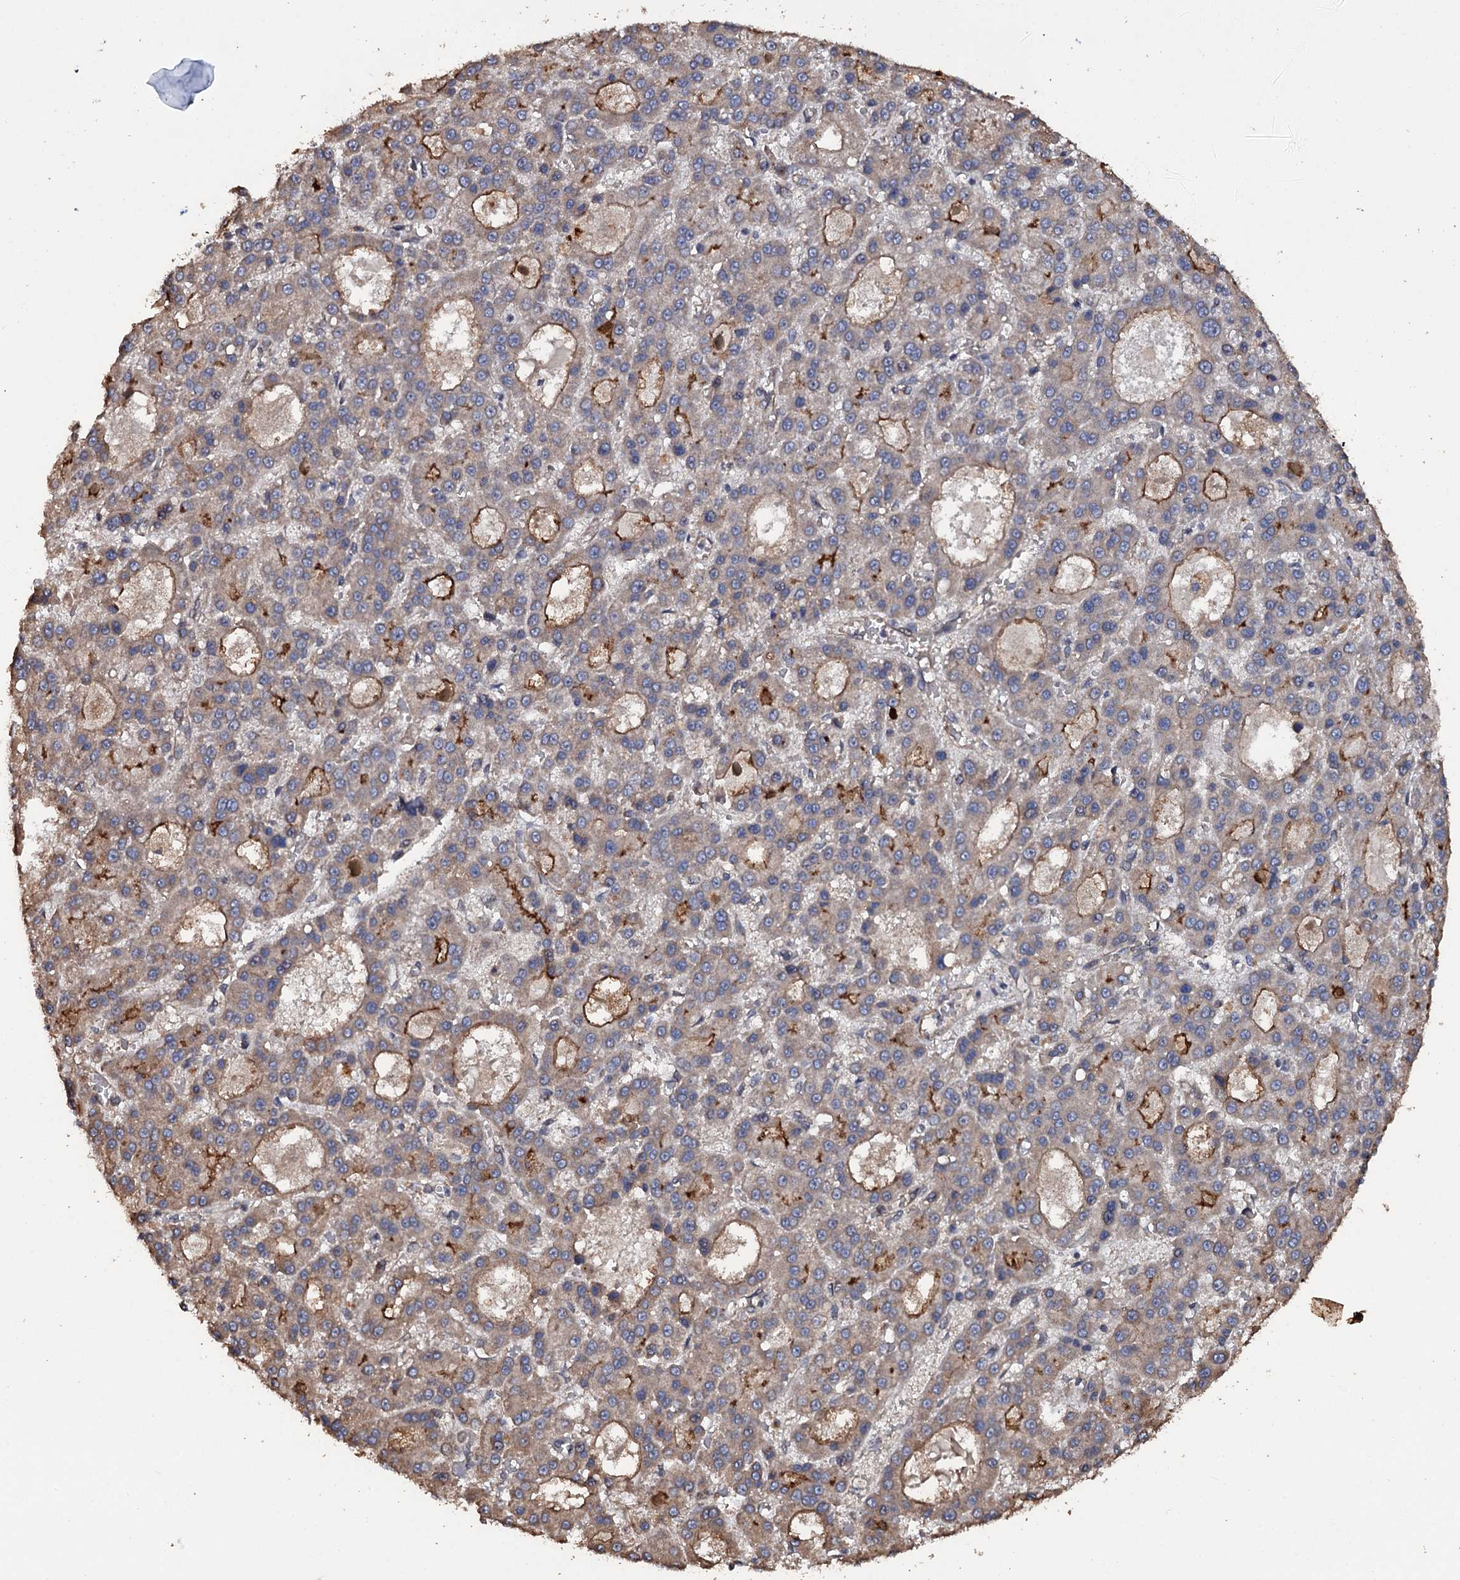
{"staining": {"intensity": "moderate", "quantity": "25%-75%", "location": "cytoplasmic/membranous"}, "tissue": "liver cancer", "cell_type": "Tumor cells", "image_type": "cancer", "snomed": [{"axis": "morphology", "description": "Carcinoma, Hepatocellular, NOS"}, {"axis": "topography", "description": "Liver"}], "caption": "There is medium levels of moderate cytoplasmic/membranous expression in tumor cells of liver cancer, as demonstrated by immunohistochemical staining (brown color).", "gene": "TTC23", "patient": {"sex": "male", "age": 70}}